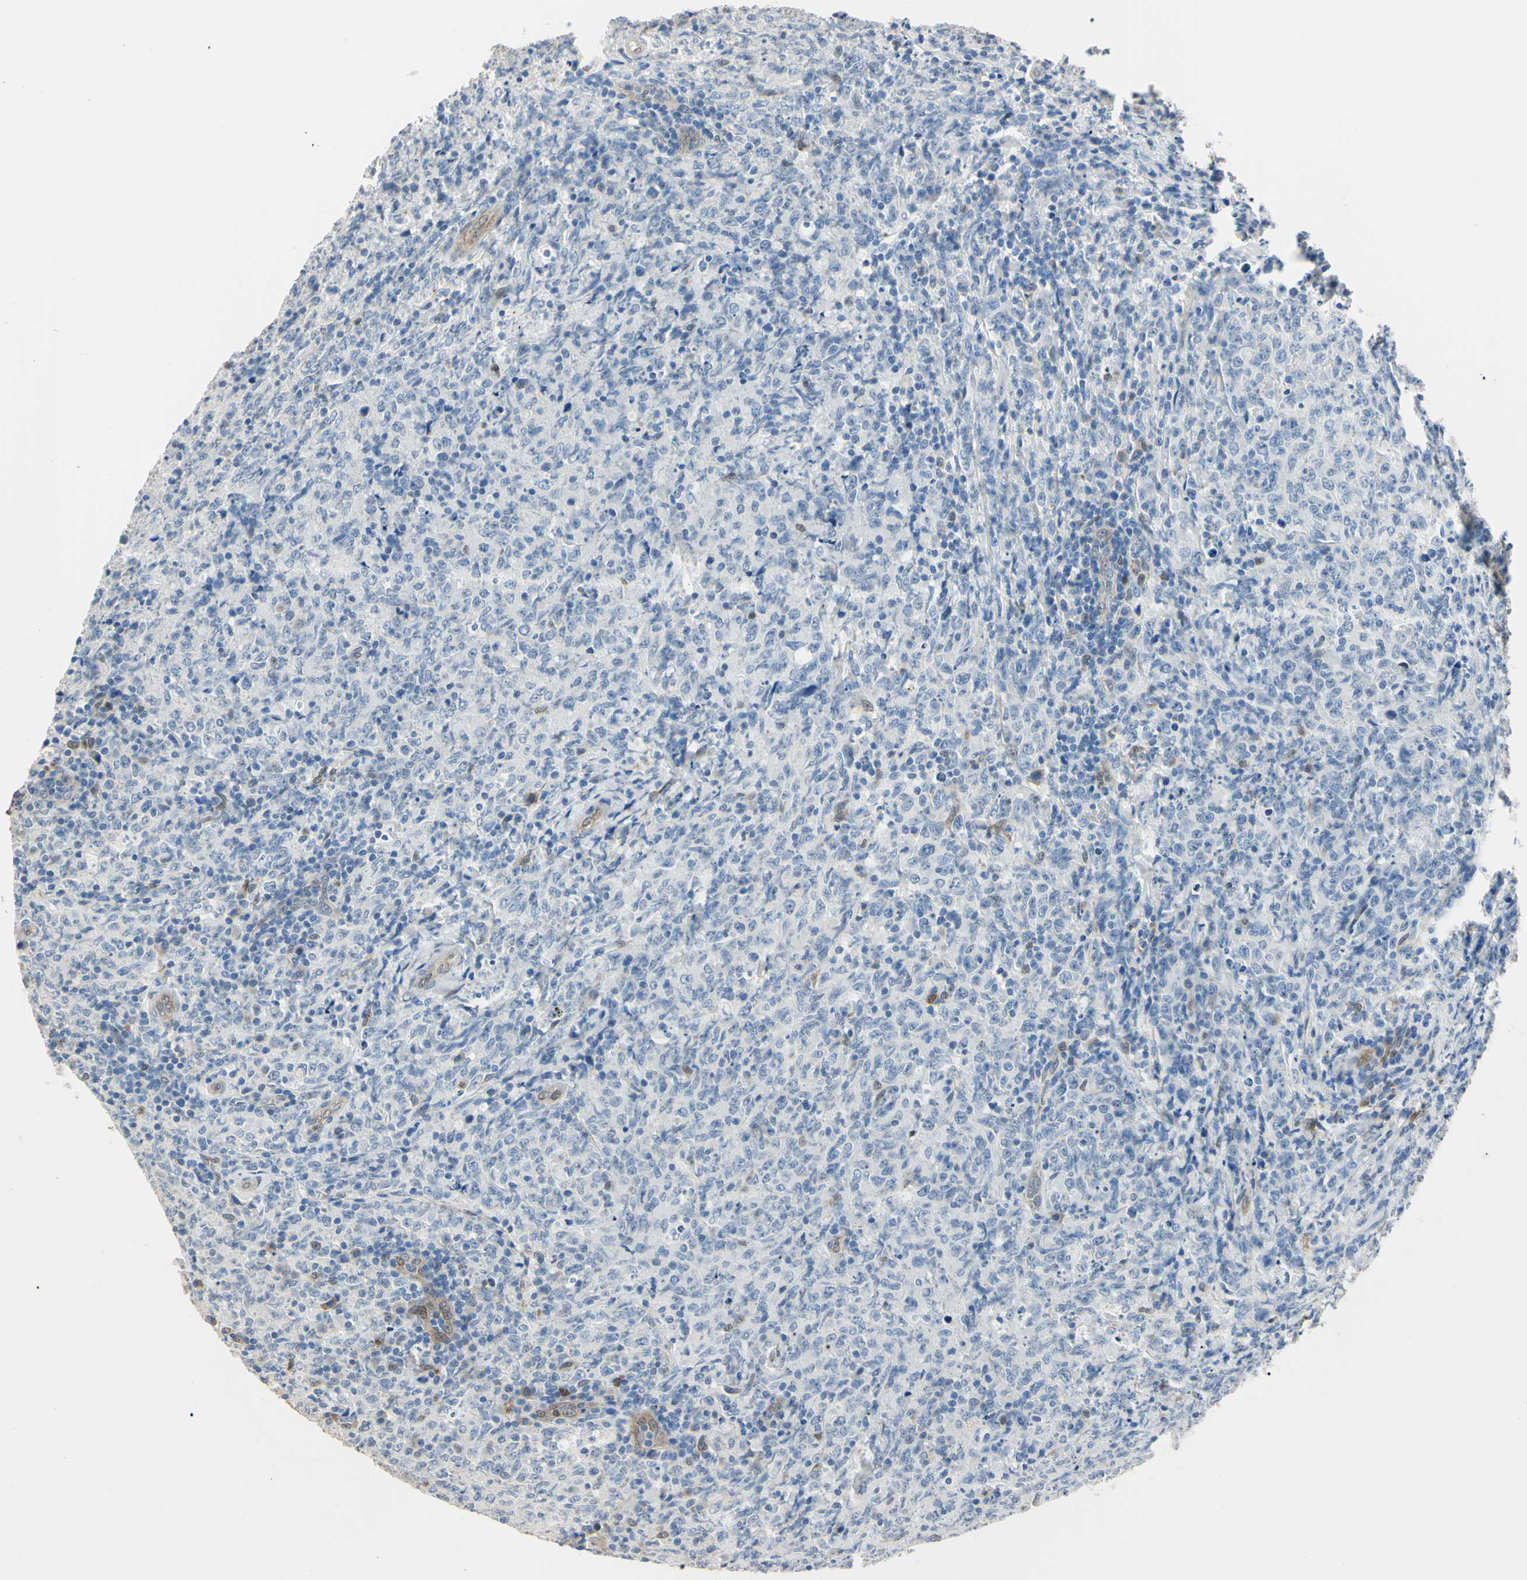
{"staining": {"intensity": "negative", "quantity": "none", "location": "none"}, "tissue": "lymphoma", "cell_type": "Tumor cells", "image_type": "cancer", "snomed": [{"axis": "morphology", "description": "Malignant lymphoma, non-Hodgkin's type, High grade"}, {"axis": "topography", "description": "Tonsil"}], "caption": "Immunohistochemical staining of human malignant lymphoma, non-Hodgkin's type (high-grade) displays no significant positivity in tumor cells.", "gene": "AKR1C3", "patient": {"sex": "female", "age": 36}}